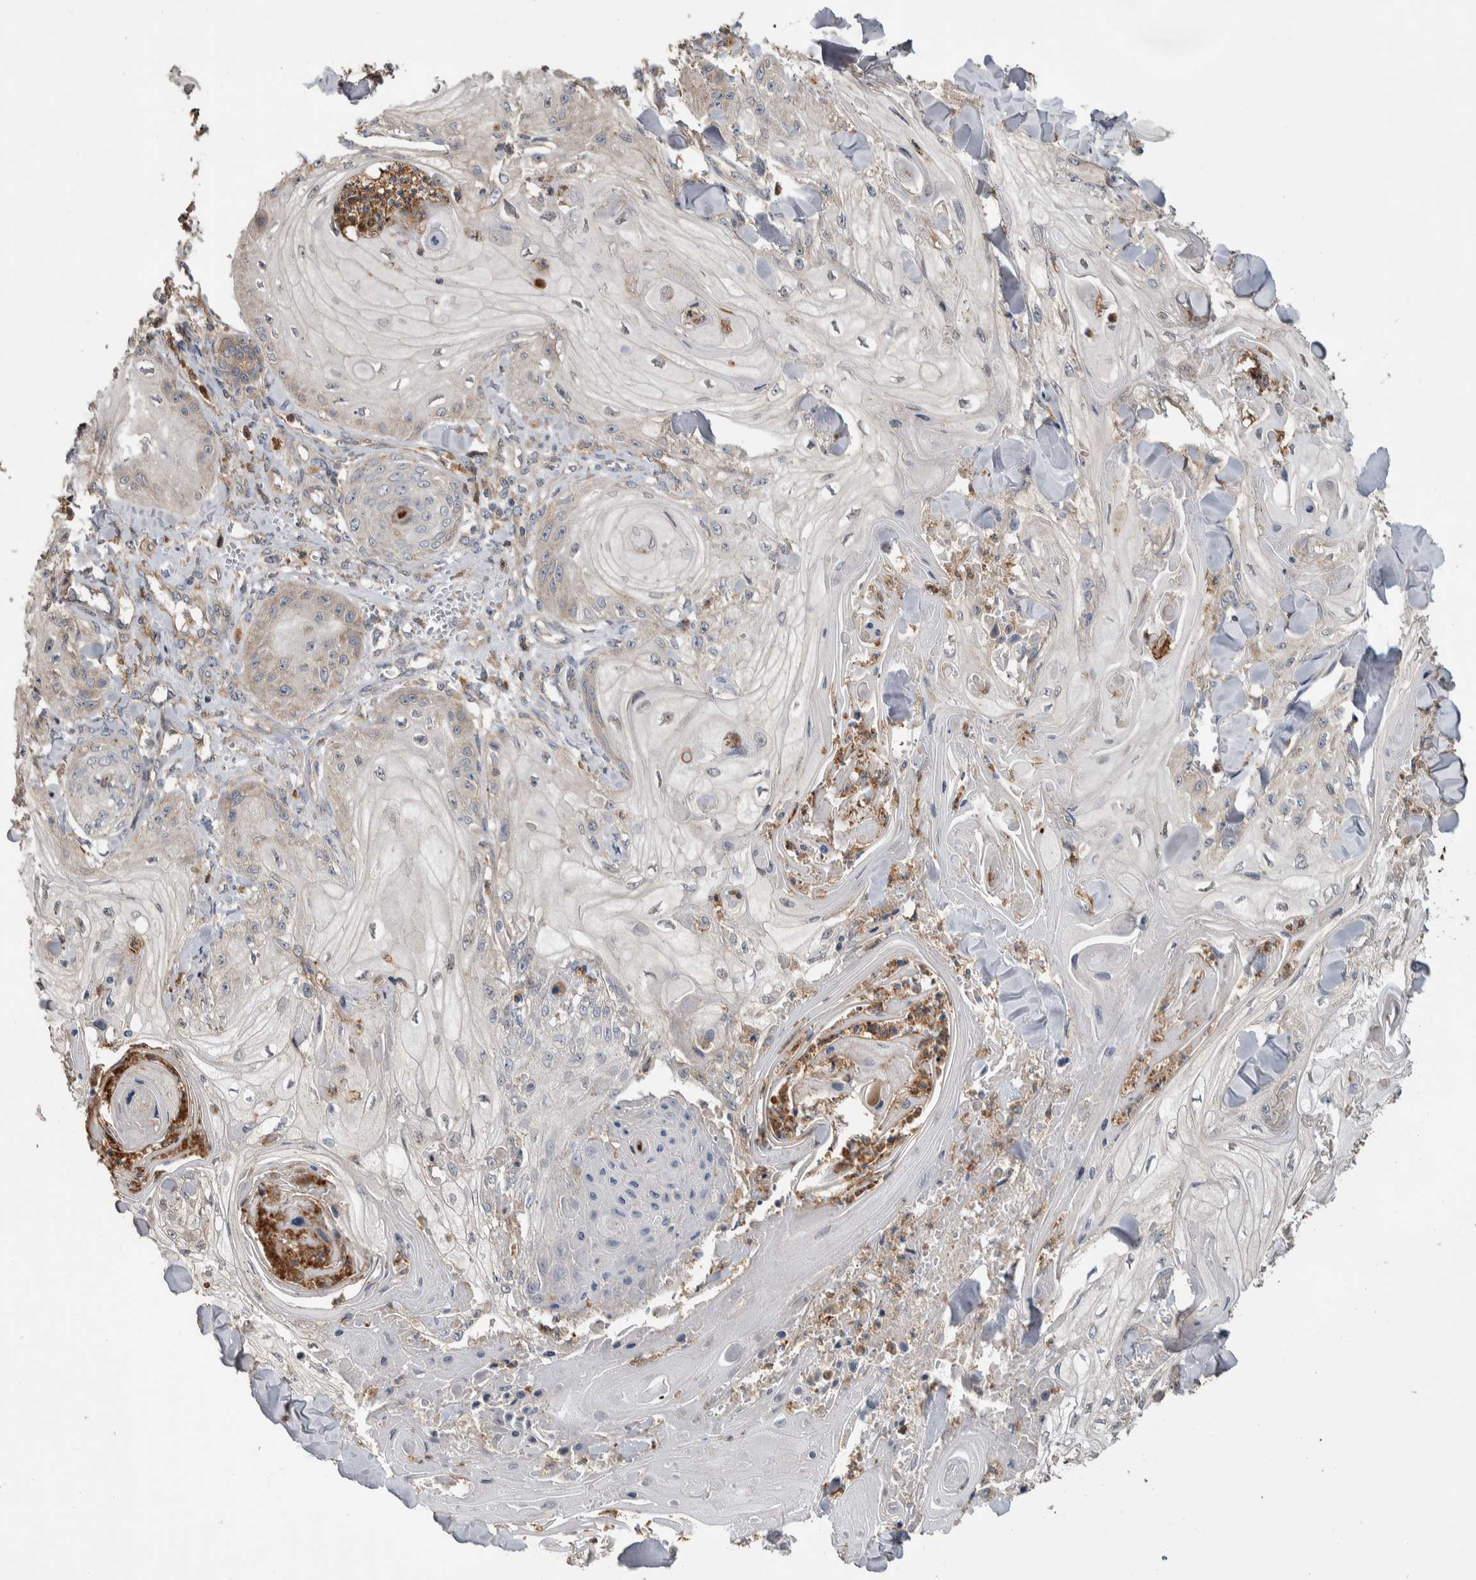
{"staining": {"intensity": "weak", "quantity": "<25%", "location": "cytoplasmic/membranous"}, "tissue": "skin cancer", "cell_type": "Tumor cells", "image_type": "cancer", "snomed": [{"axis": "morphology", "description": "Squamous cell carcinoma, NOS"}, {"axis": "topography", "description": "Skin"}], "caption": "Protein analysis of squamous cell carcinoma (skin) displays no significant staining in tumor cells.", "gene": "SDCBP", "patient": {"sex": "male", "age": 74}}